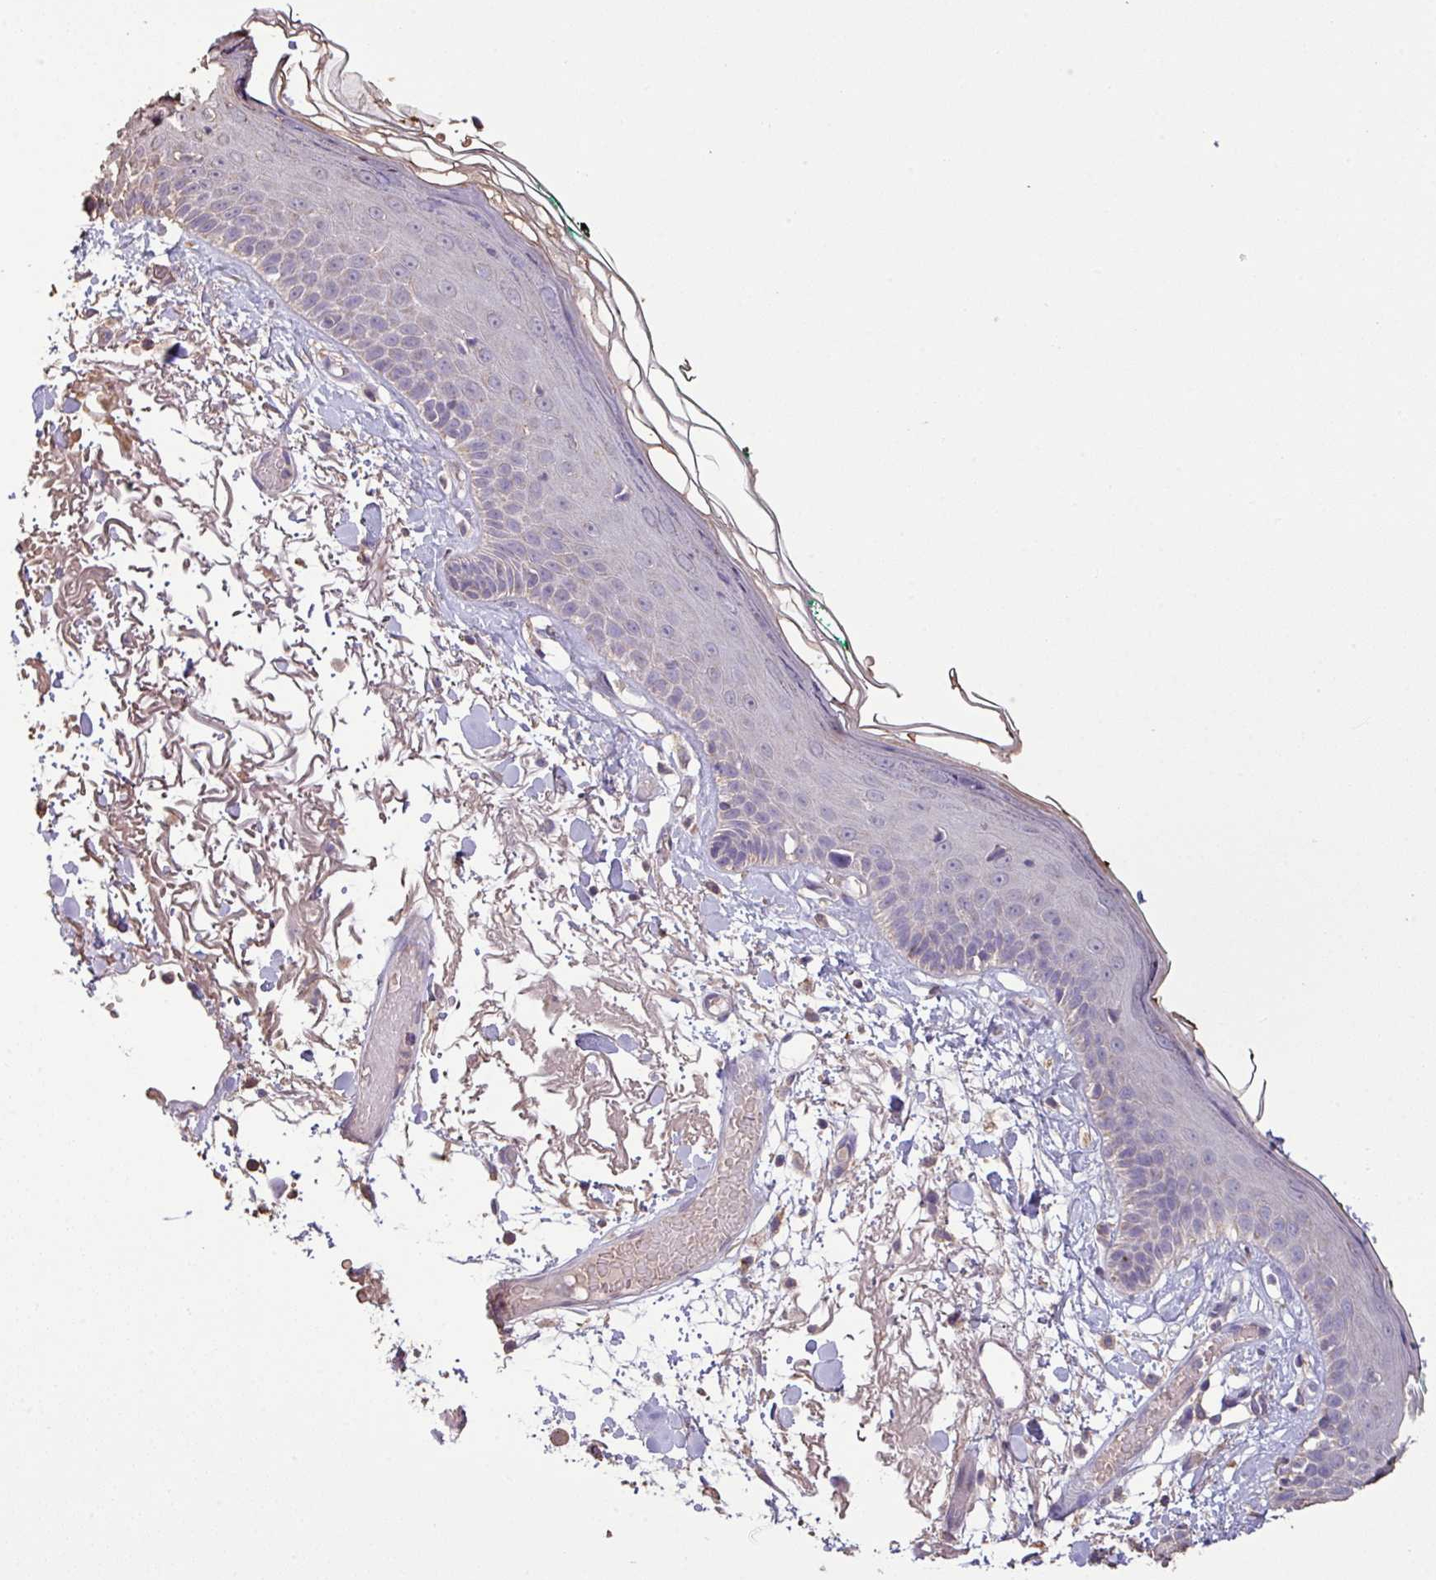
{"staining": {"intensity": "negative", "quantity": "none", "location": "none"}, "tissue": "skin", "cell_type": "Fibroblasts", "image_type": "normal", "snomed": [{"axis": "morphology", "description": "Normal tissue, NOS"}, {"axis": "topography", "description": "Skin"}], "caption": "This is an immunohistochemistry histopathology image of normal human skin. There is no staining in fibroblasts.", "gene": "CAMK2A", "patient": {"sex": "male", "age": 79}}